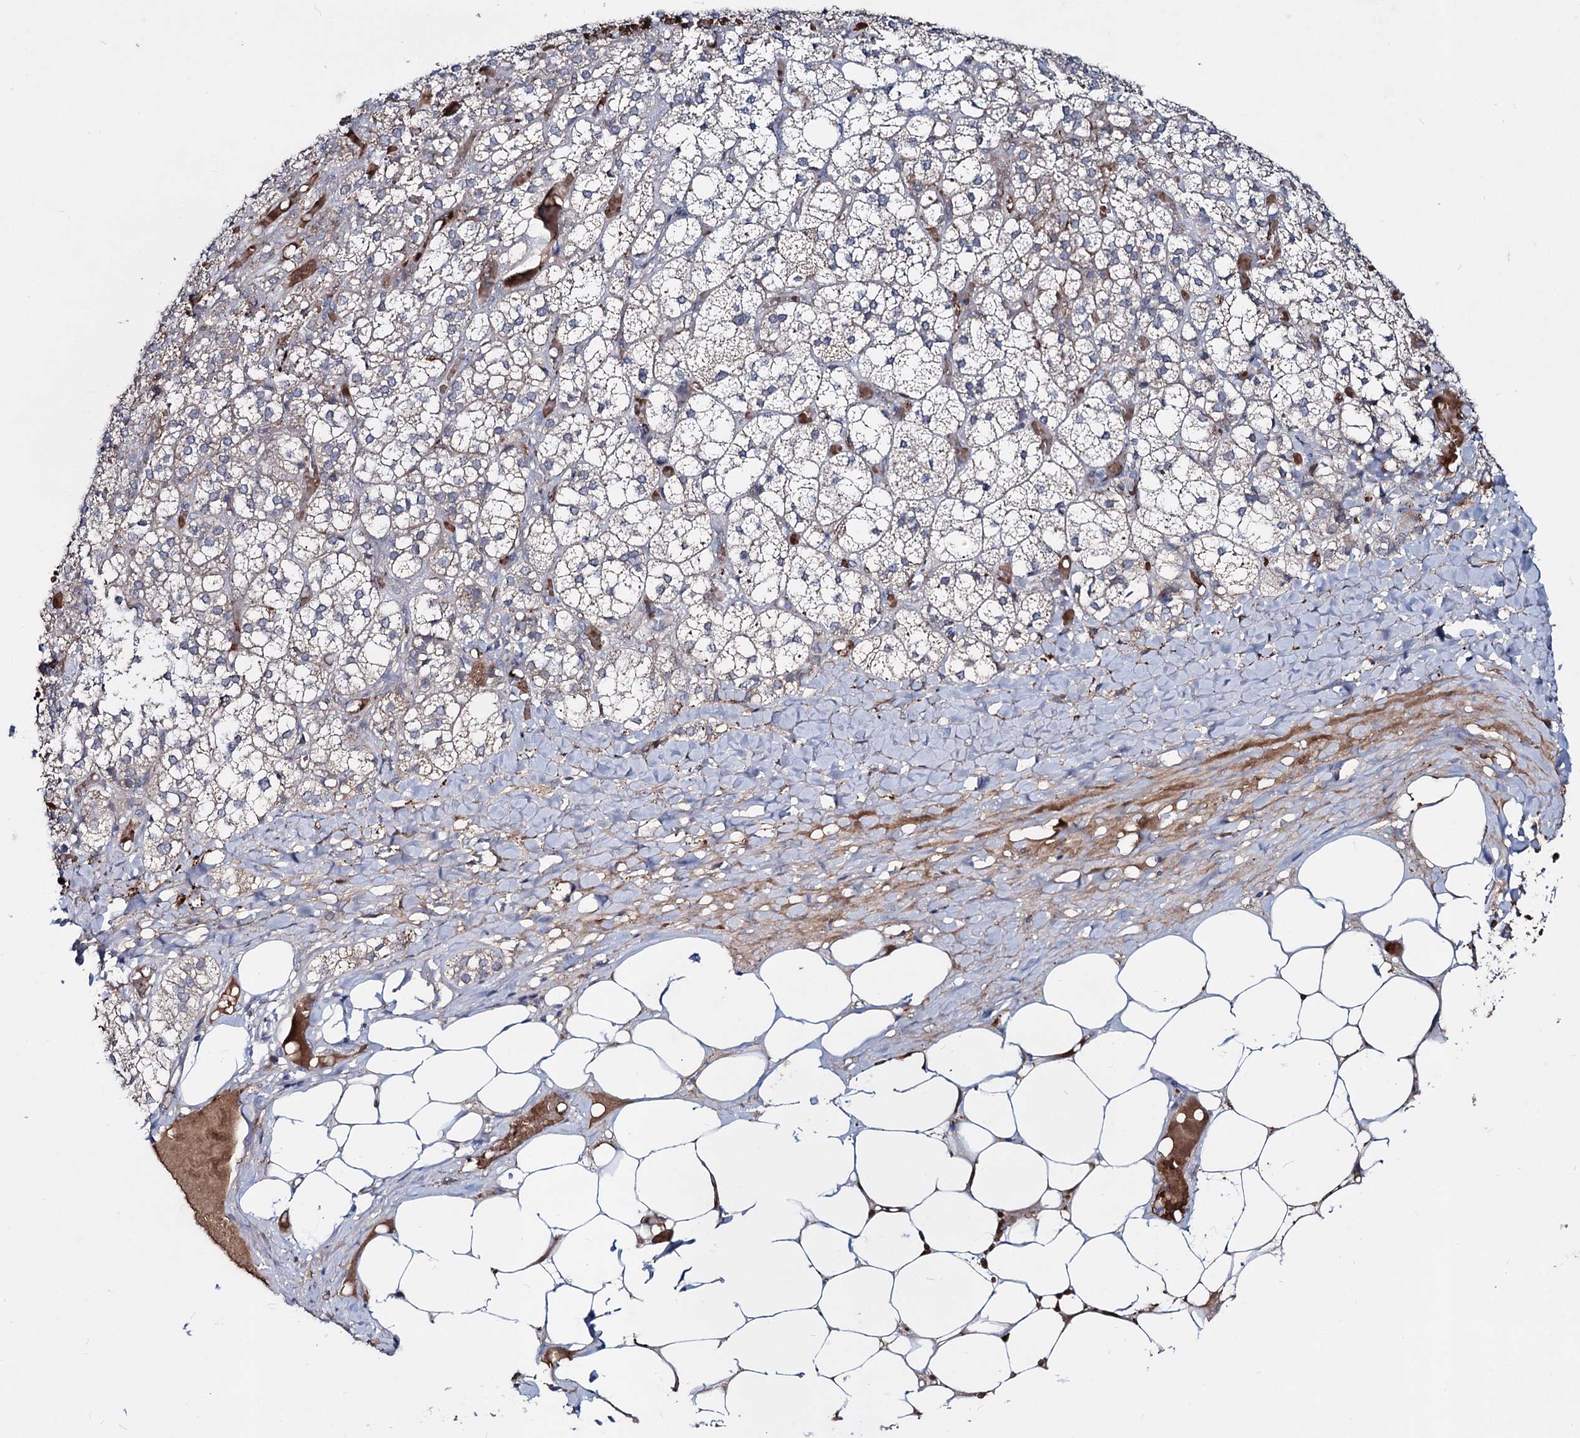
{"staining": {"intensity": "strong", "quantity": "25%-75%", "location": "cytoplasmic/membranous"}, "tissue": "adrenal gland", "cell_type": "Glandular cells", "image_type": "normal", "snomed": [{"axis": "morphology", "description": "Normal tissue, NOS"}, {"axis": "topography", "description": "Adrenal gland"}], "caption": "Immunohistochemistry image of unremarkable adrenal gland: adrenal gland stained using immunohistochemistry shows high levels of strong protein expression localized specifically in the cytoplasmic/membranous of glandular cells, appearing as a cytoplasmic/membranous brown color.", "gene": "RNF6", "patient": {"sex": "female", "age": 61}}